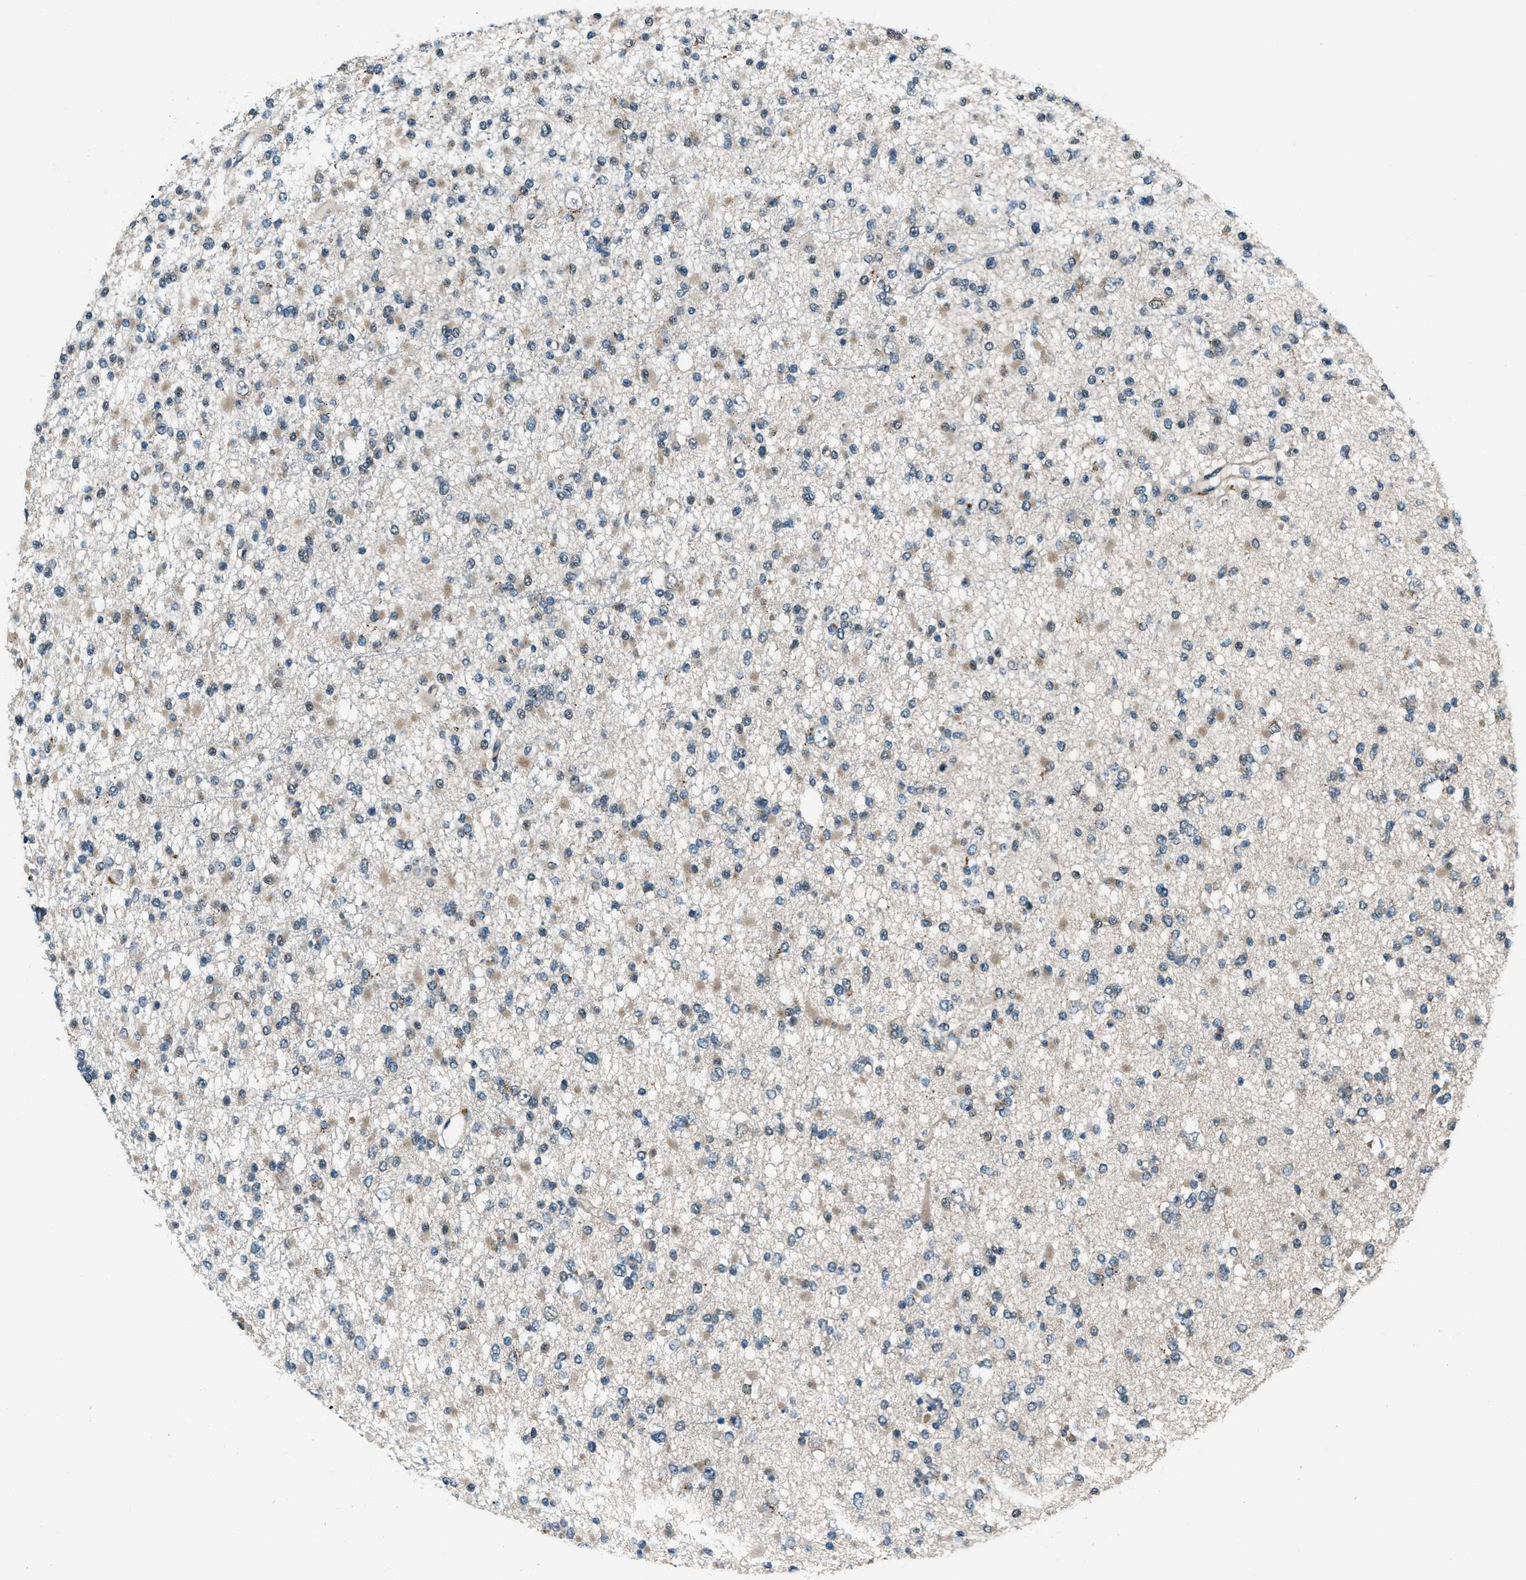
{"staining": {"intensity": "weak", "quantity": "25%-75%", "location": "cytoplasmic/membranous"}, "tissue": "glioma", "cell_type": "Tumor cells", "image_type": "cancer", "snomed": [{"axis": "morphology", "description": "Glioma, malignant, Low grade"}, {"axis": "topography", "description": "Brain"}], "caption": "Human glioma stained for a protein (brown) reveals weak cytoplasmic/membranous positive positivity in approximately 25%-75% of tumor cells.", "gene": "GINM1", "patient": {"sex": "female", "age": 22}}